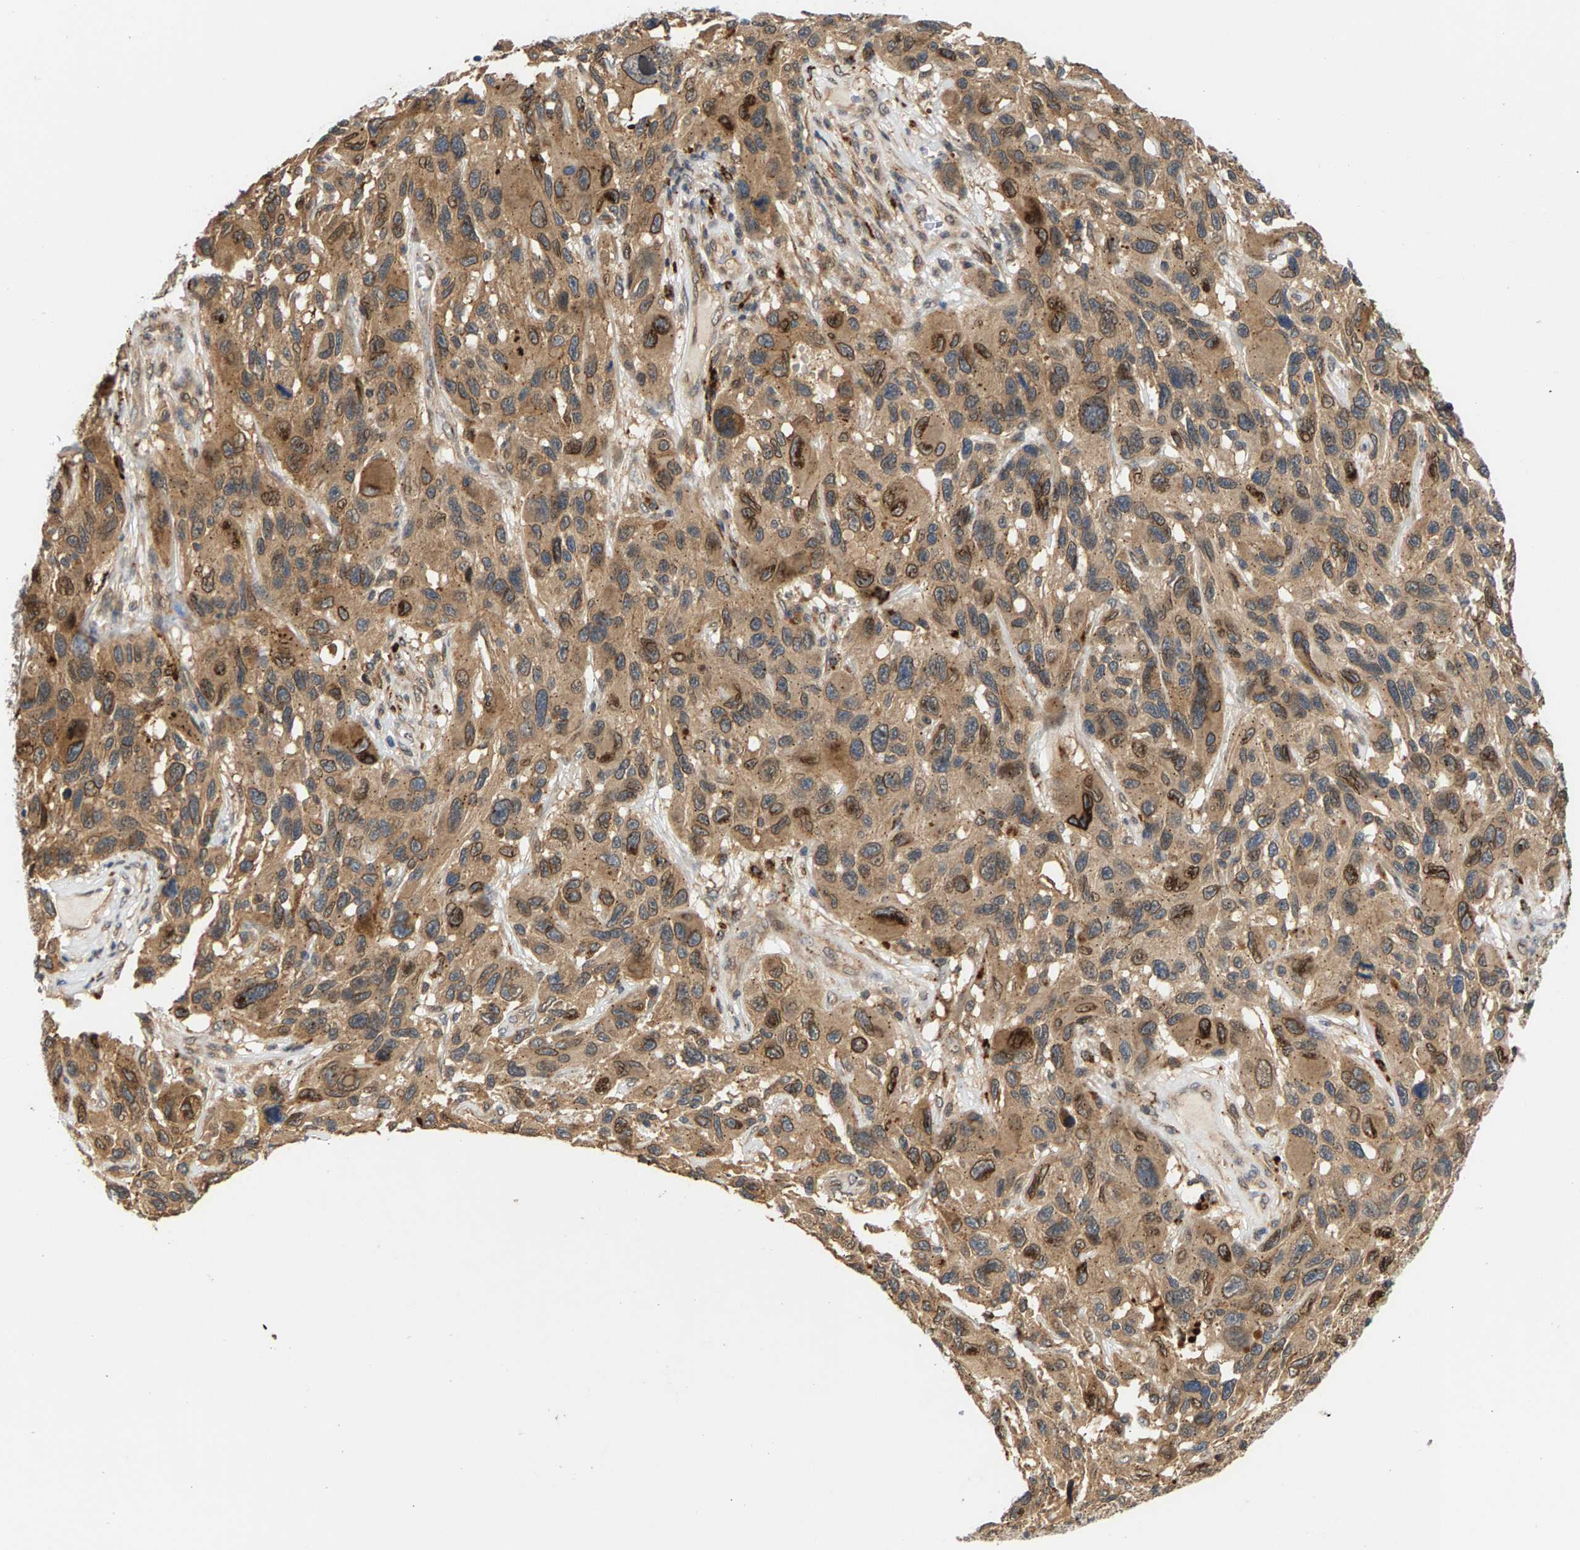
{"staining": {"intensity": "weak", "quantity": ">75%", "location": "cytoplasmic/membranous"}, "tissue": "melanoma", "cell_type": "Tumor cells", "image_type": "cancer", "snomed": [{"axis": "morphology", "description": "Malignant melanoma, NOS"}, {"axis": "topography", "description": "Skin"}], "caption": "A low amount of weak cytoplasmic/membranous expression is seen in approximately >75% of tumor cells in malignant melanoma tissue.", "gene": "MAP2K5", "patient": {"sex": "male", "age": 53}}